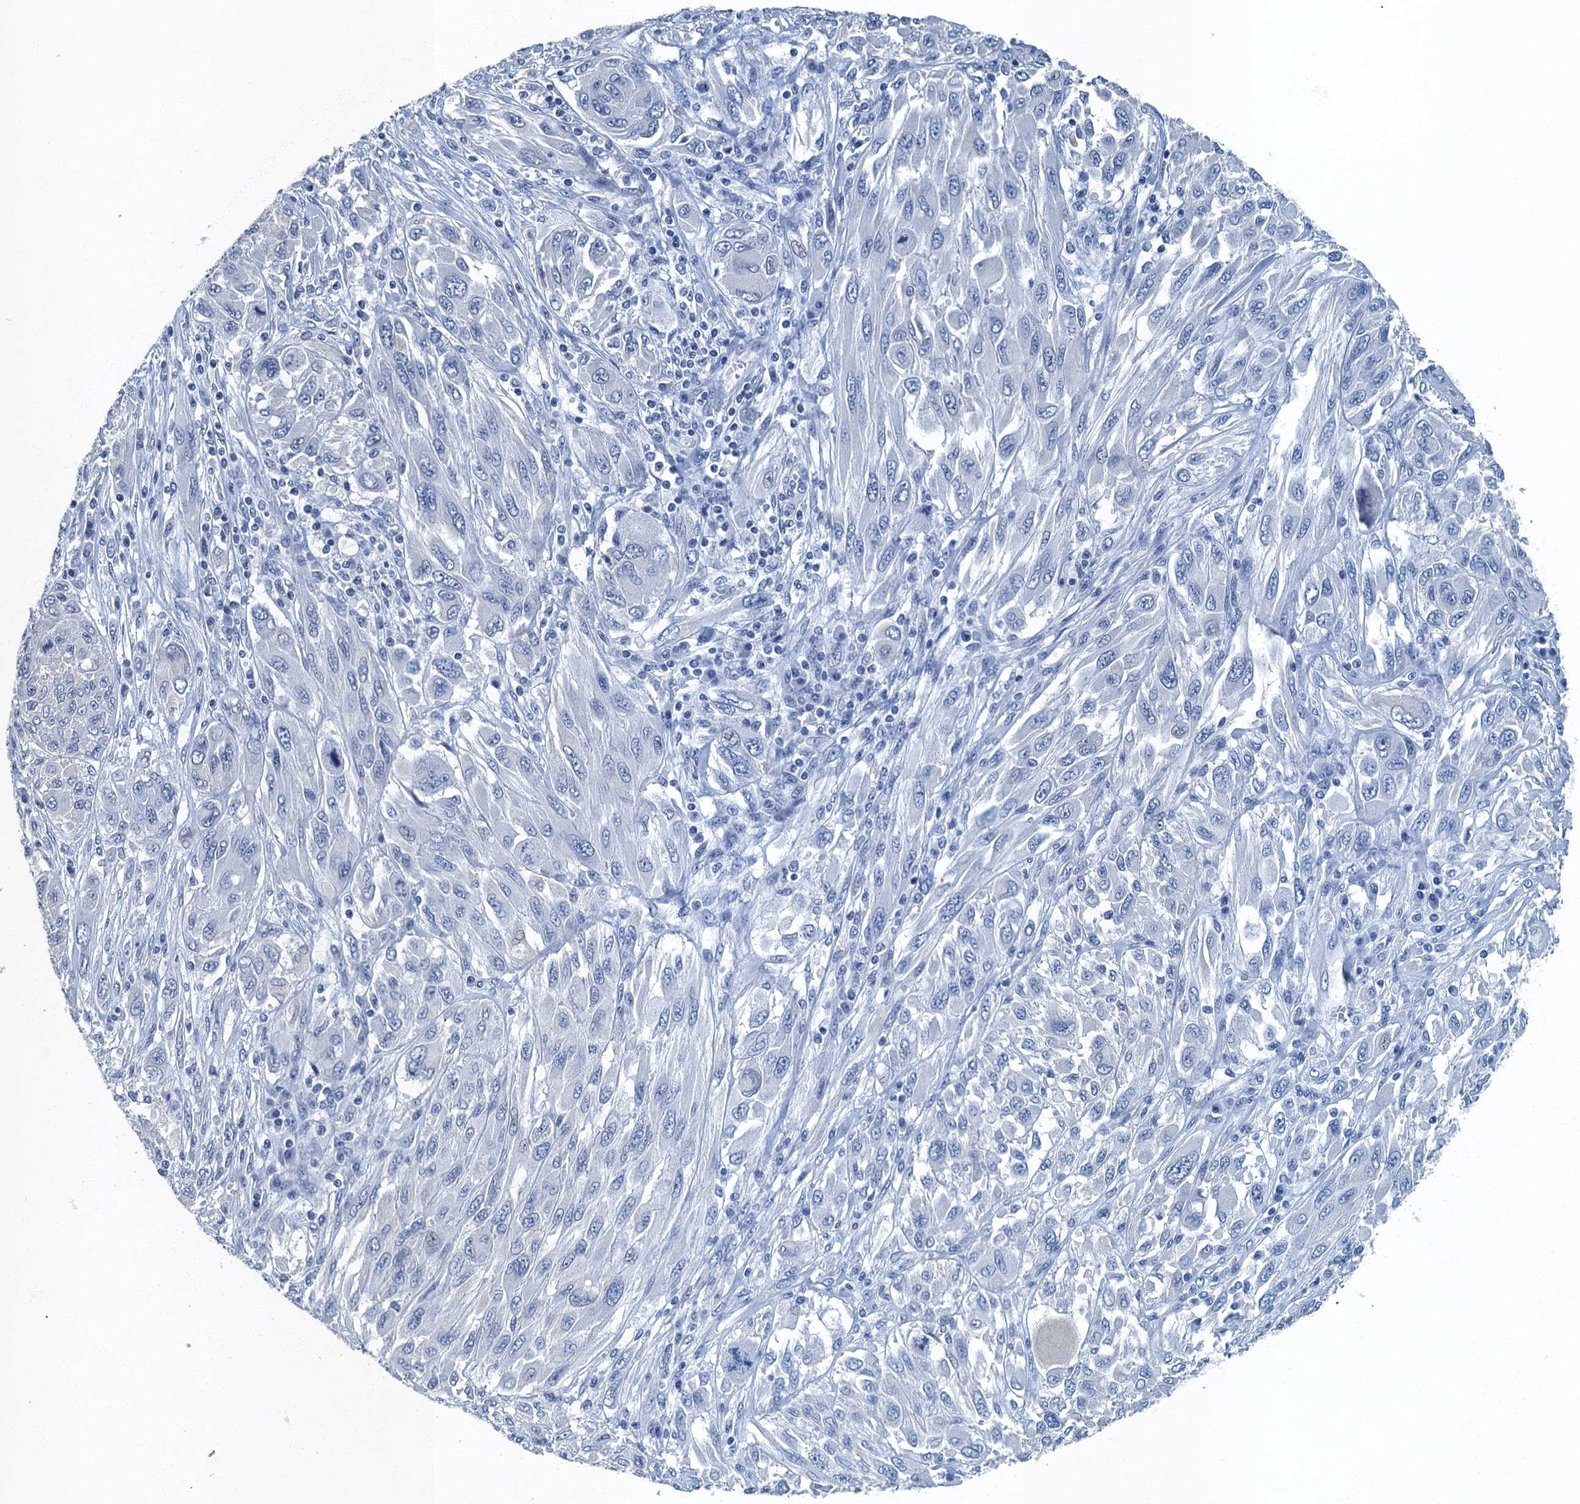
{"staining": {"intensity": "negative", "quantity": "none", "location": "none"}, "tissue": "melanoma", "cell_type": "Tumor cells", "image_type": "cancer", "snomed": [{"axis": "morphology", "description": "Malignant melanoma, NOS"}, {"axis": "topography", "description": "Skin"}], "caption": "DAB immunohistochemical staining of human melanoma exhibits no significant positivity in tumor cells.", "gene": "GADL1", "patient": {"sex": "female", "age": 91}}